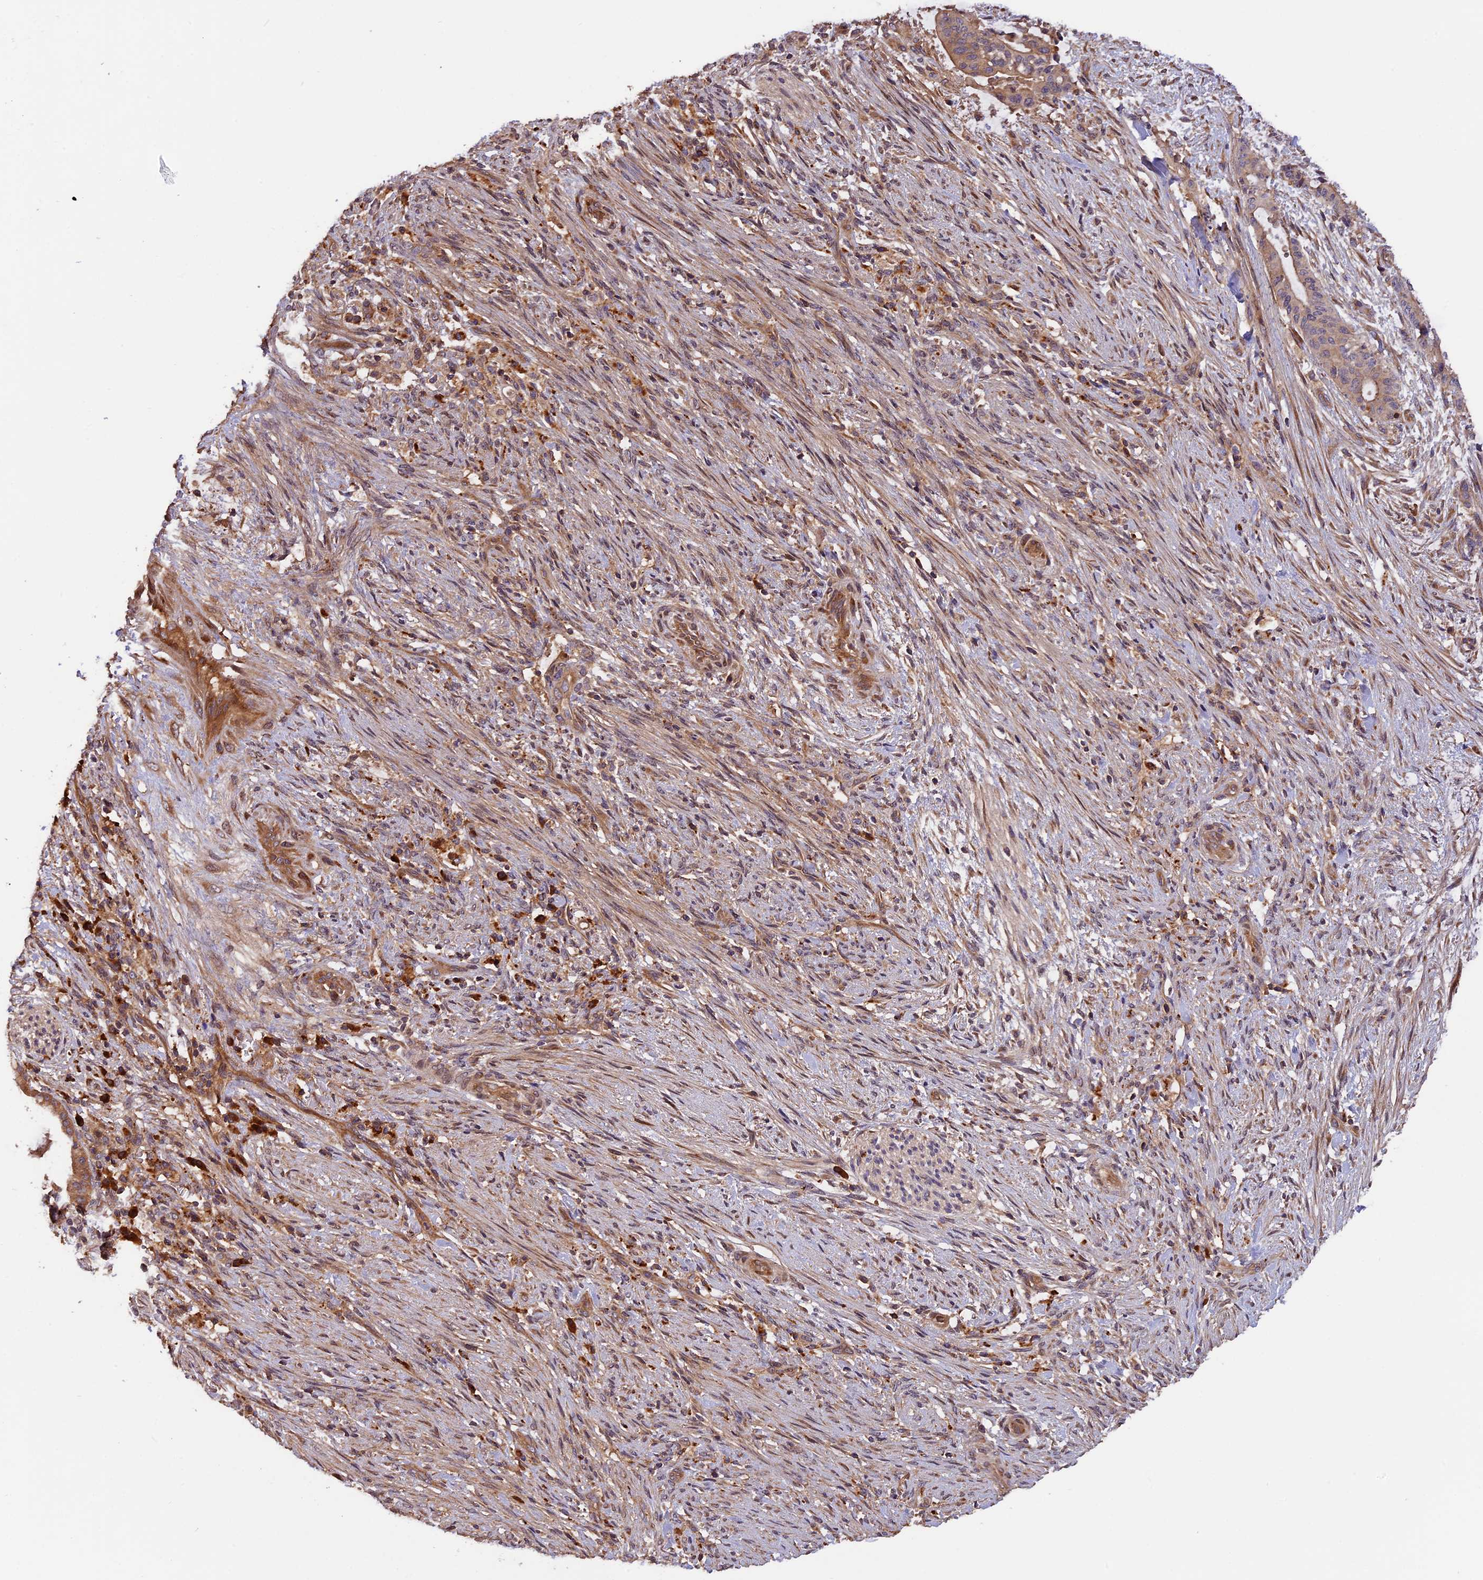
{"staining": {"intensity": "weak", "quantity": ">75%", "location": "cytoplasmic/membranous"}, "tissue": "liver cancer", "cell_type": "Tumor cells", "image_type": "cancer", "snomed": [{"axis": "morphology", "description": "Normal tissue, NOS"}, {"axis": "morphology", "description": "Cholangiocarcinoma"}, {"axis": "topography", "description": "Liver"}, {"axis": "topography", "description": "Peripheral nerve tissue"}], "caption": "A brown stain highlights weak cytoplasmic/membranous staining of a protein in liver cancer (cholangiocarcinoma) tumor cells.", "gene": "SETD6", "patient": {"sex": "female", "age": 73}}